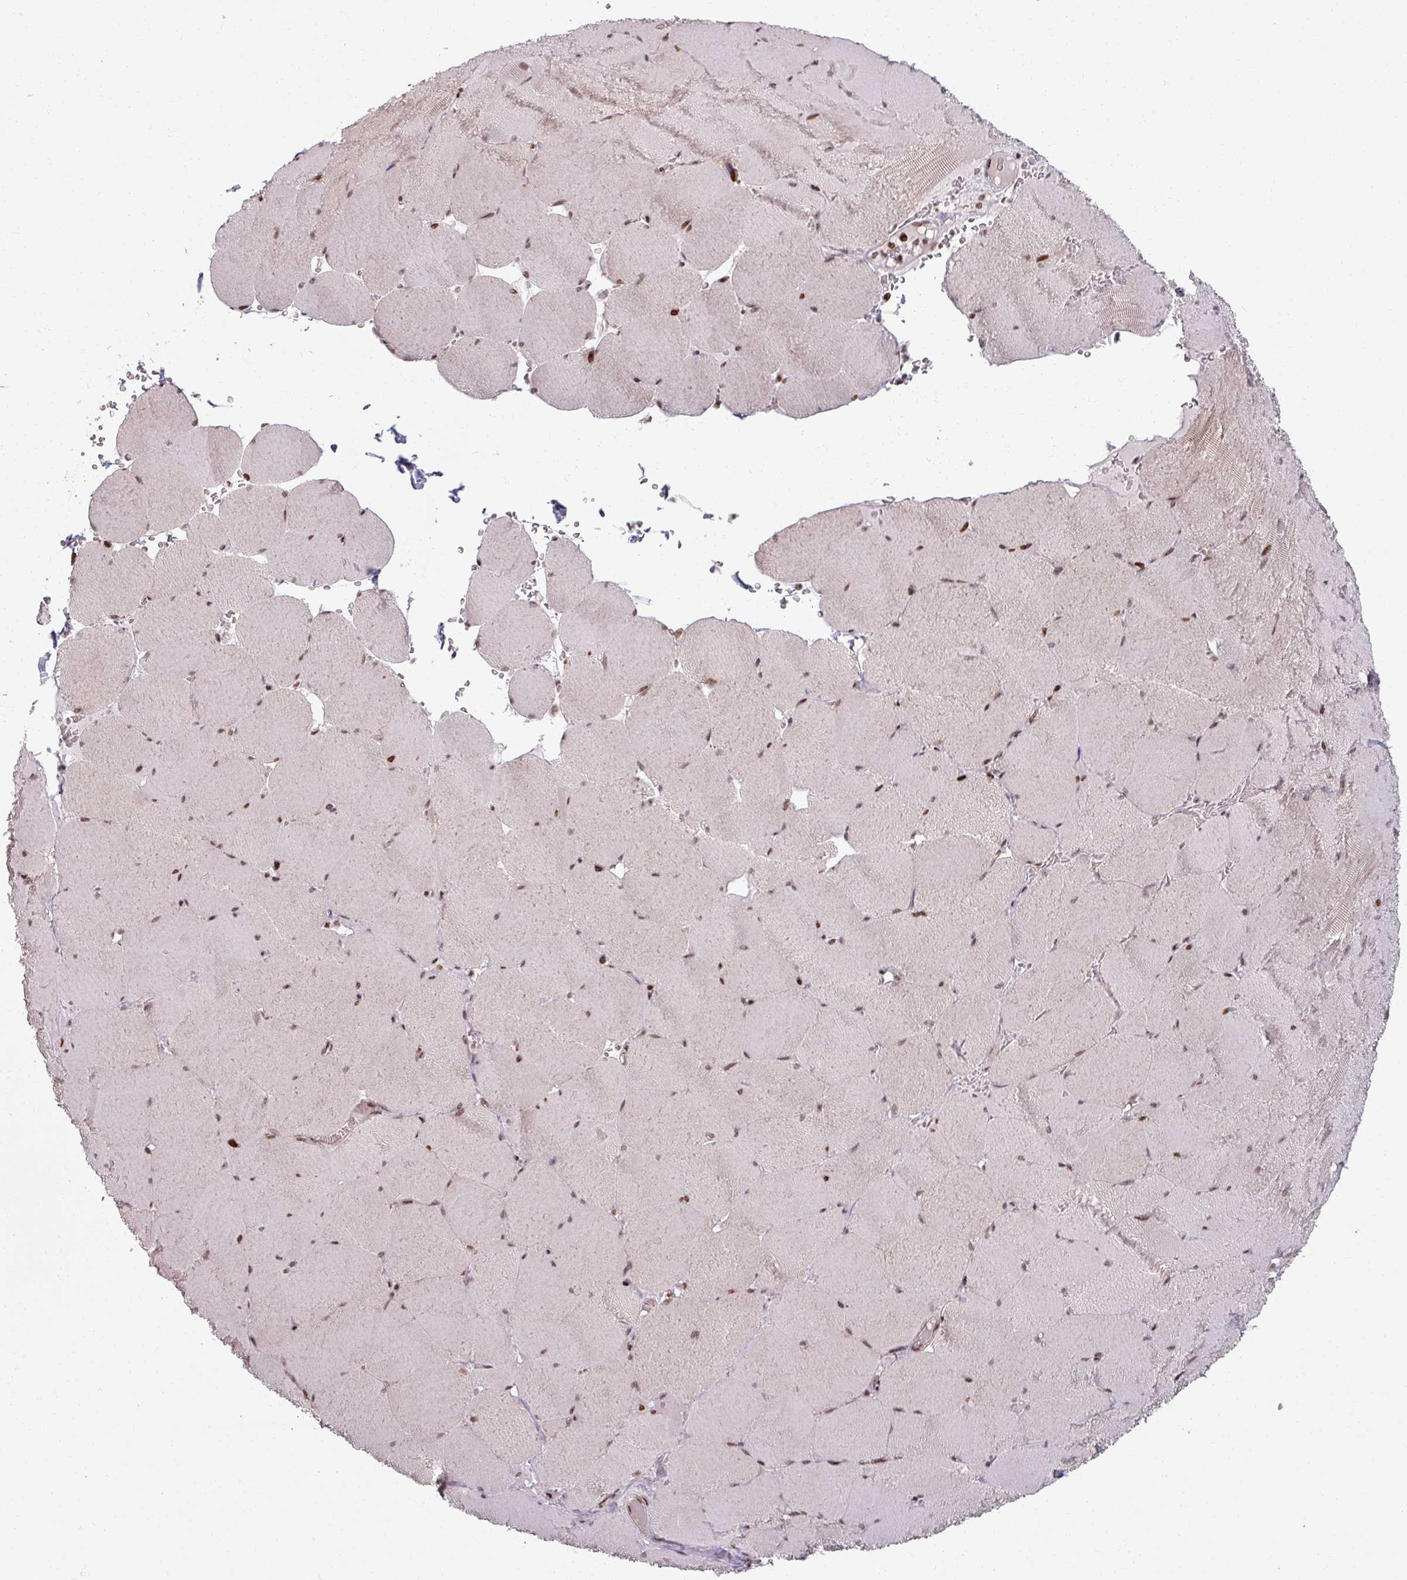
{"staining": {"intensity": "moderate", "quantity": ">75%", "location": "nuclear"}, "tissue": "skeletal muscle", "cell_type": "Myocytes", "image_type": "normal", "snomed": [{"axis": "morphology", "description": "Normal tissue, NOS"}, {"axis": "topography", "description": "Skeletal muscle"}, {"axis": "topography", "description": "Head-Neck"}], "caption": "This photomicrograph reveals IHC staining of normal skeletal muscle, with medium moderate nuclear expression in about >75% of myocytes.", "gene": "NCOR1", "patient": {"sex": "male", "age": 66}}